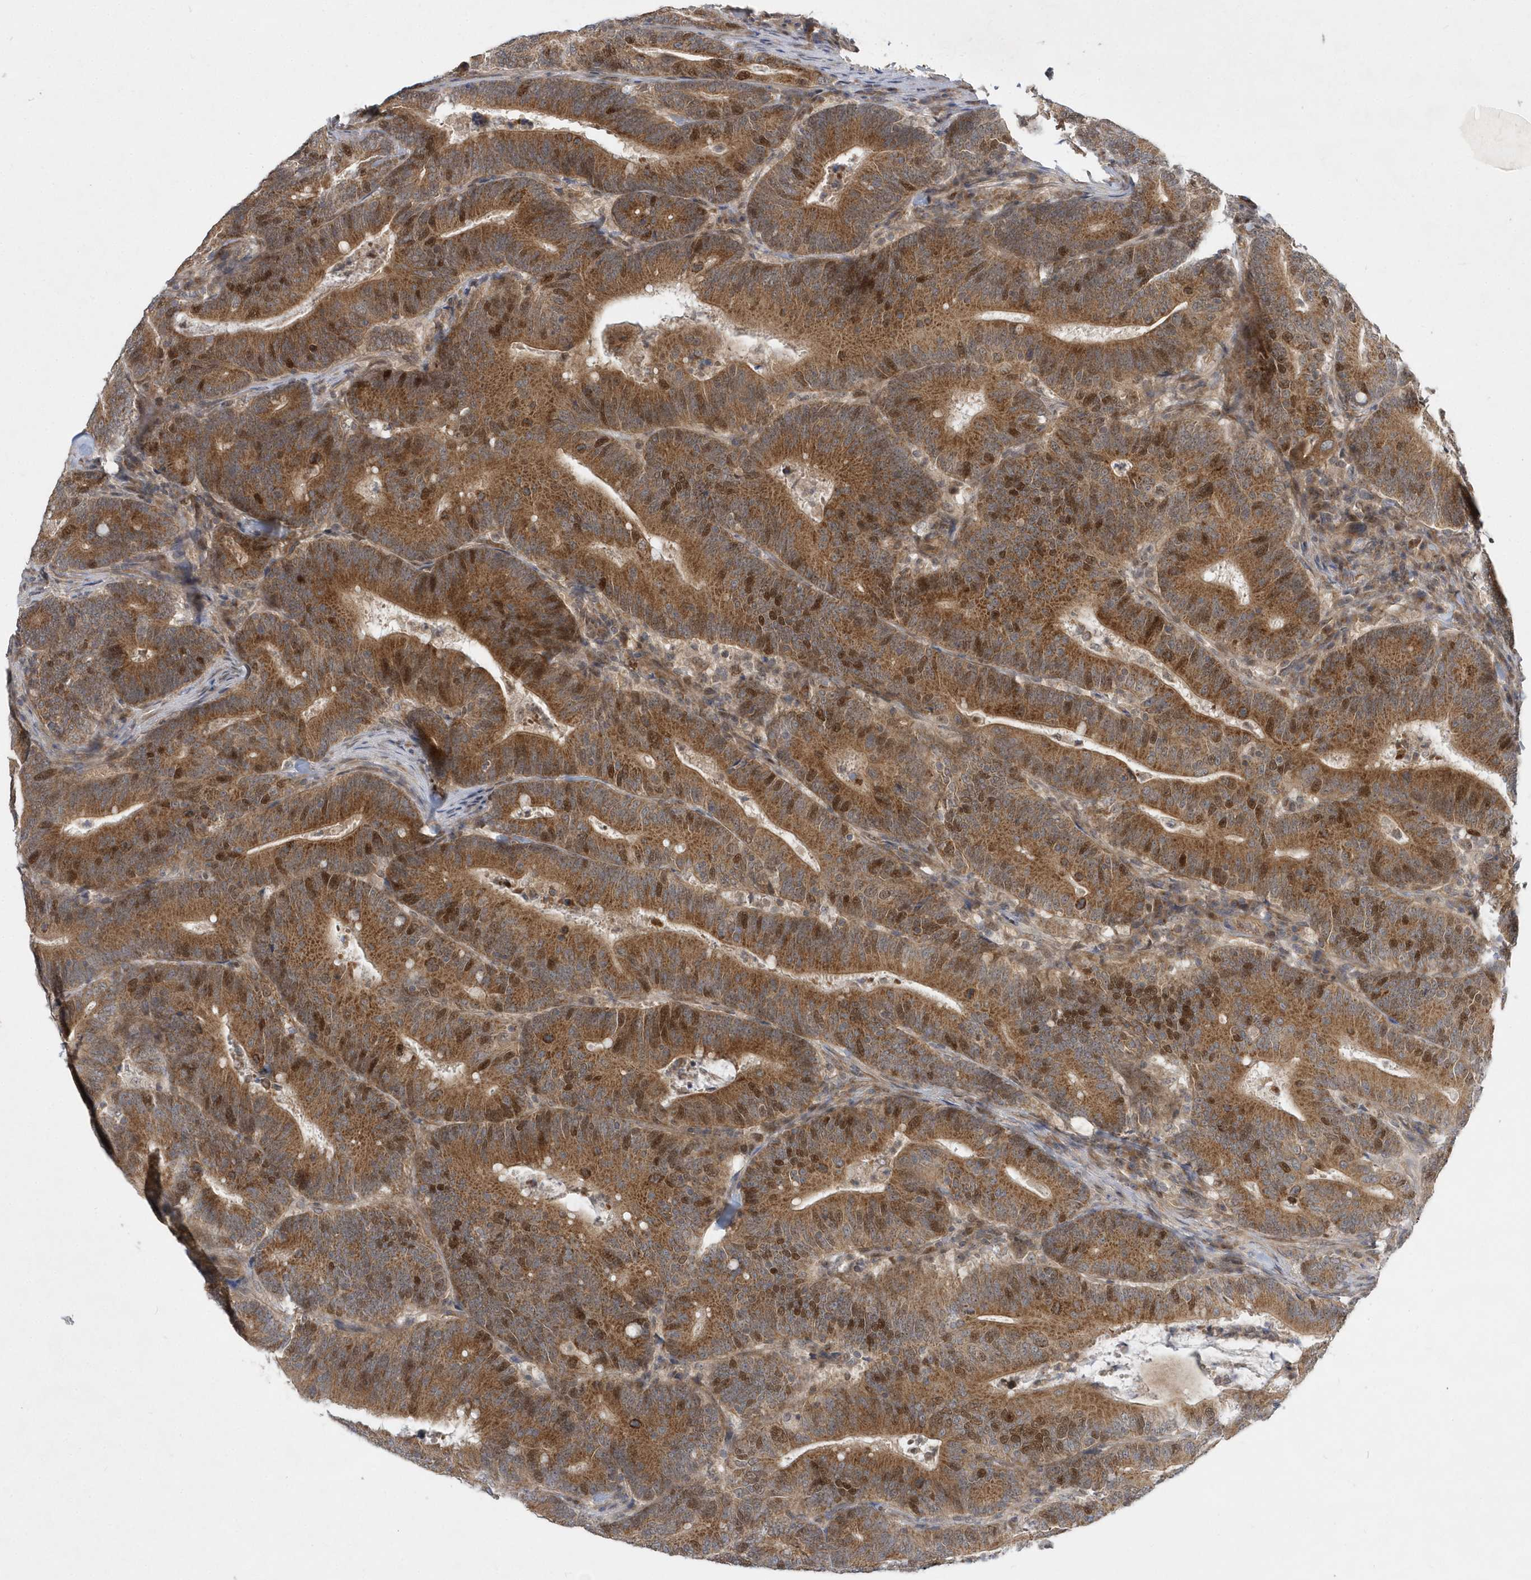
{"staining": {"intensity": "strong", "quantity": ">75%", "location": "cytoplasmic/membranous,nuclear"}, "tissue": "colorectal cancer", "cell_type": "Tumor cells", "image_type": "cancer", "snomed": [{"axis": "morphology", "description": "Adenocarcinoma, NOS"}, {"axis": "topography", "description": "Colon"}], "caption": "Immunohistochemistry (DAB) staining of human adenocarcinoma (colorectal) reveals strong cytoplasmic/membranous and nuclear protein expression in about >75% of tumor cells.", "gene": "MXI1", "patient": {"sex": "female", "age": 66}}